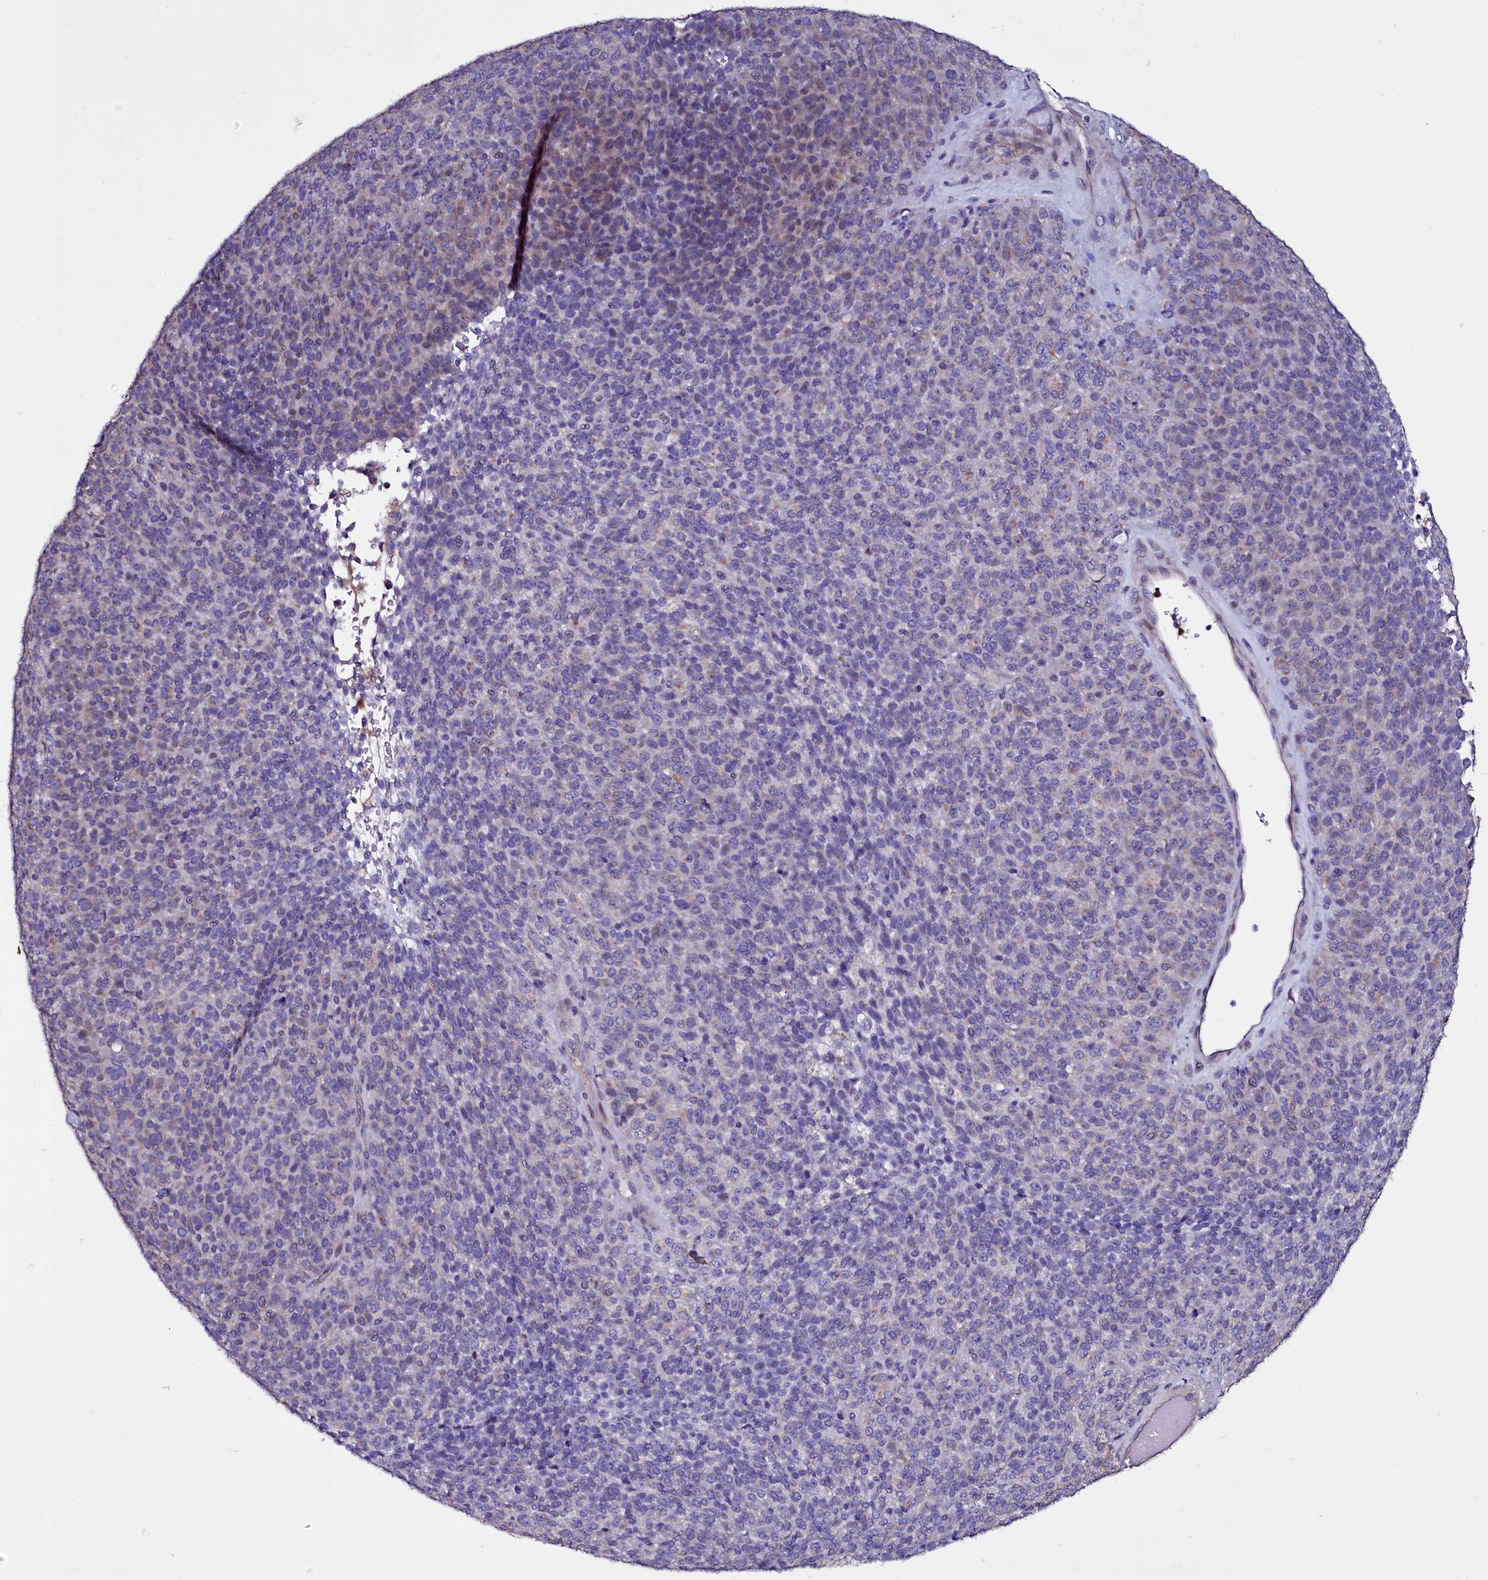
{"staining": {"intensity": "negative", "quantity": "none", "location": "none"}, "tissue": "melanoma", "cell_type": "Tumor cells", "image_type": "cancer", "snomed": [{"axis": "morphology", "description": "Malignant melanoma, Metastatic site"}, {"axis": "topography", "description": "Brain"}], "caption": "Malignant melanoma (metastatic site) was stained to show a protein in brown. There is no significant positivity in tumor cells. (Stains: DAB IHC with hematoxylin counter stain, Microscopy: brightfield microscopy at high magnification).", "gene": "SELENOT", "patient": {"sex": "female", "age": 56}}